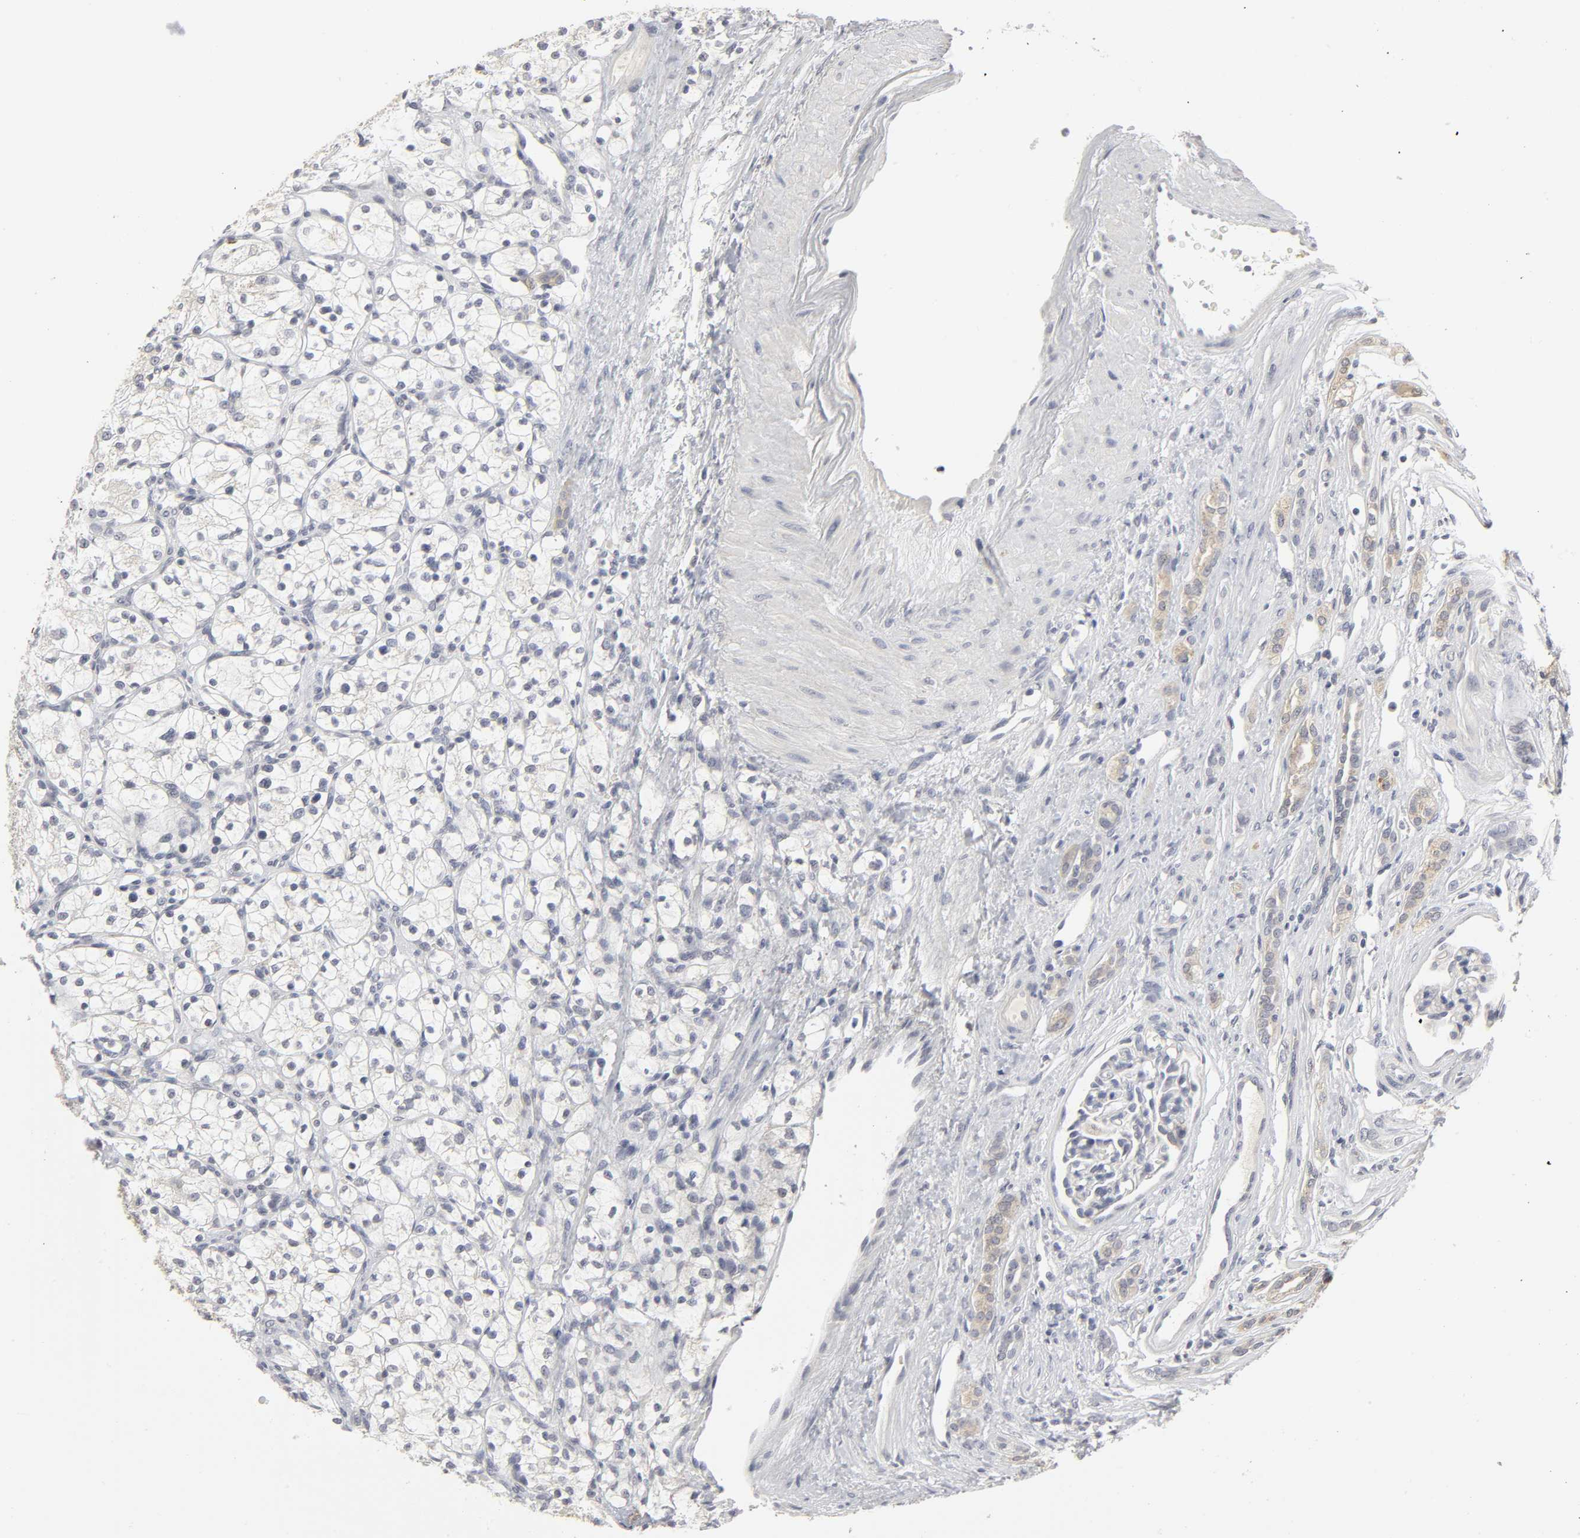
{"staining": {"intensity": "negative", "quantity": "none", "location": "none"}, "tissue": "renal cancer", "cell_type": "Tumor cells", "image_type": "cancer", "snomed": [{"axis": "morphology", "description": "Adenocarcinoma, NOS"}, {"axis": "topography", "description": "Kidney"}], "caption": "IHC micrograph of human adenocarcinoma (renal) stained for a protein (brown), which displays no expression in tumor cells.", "gene": "TCAP", "patient": {"sex": "female", "age": 60}}